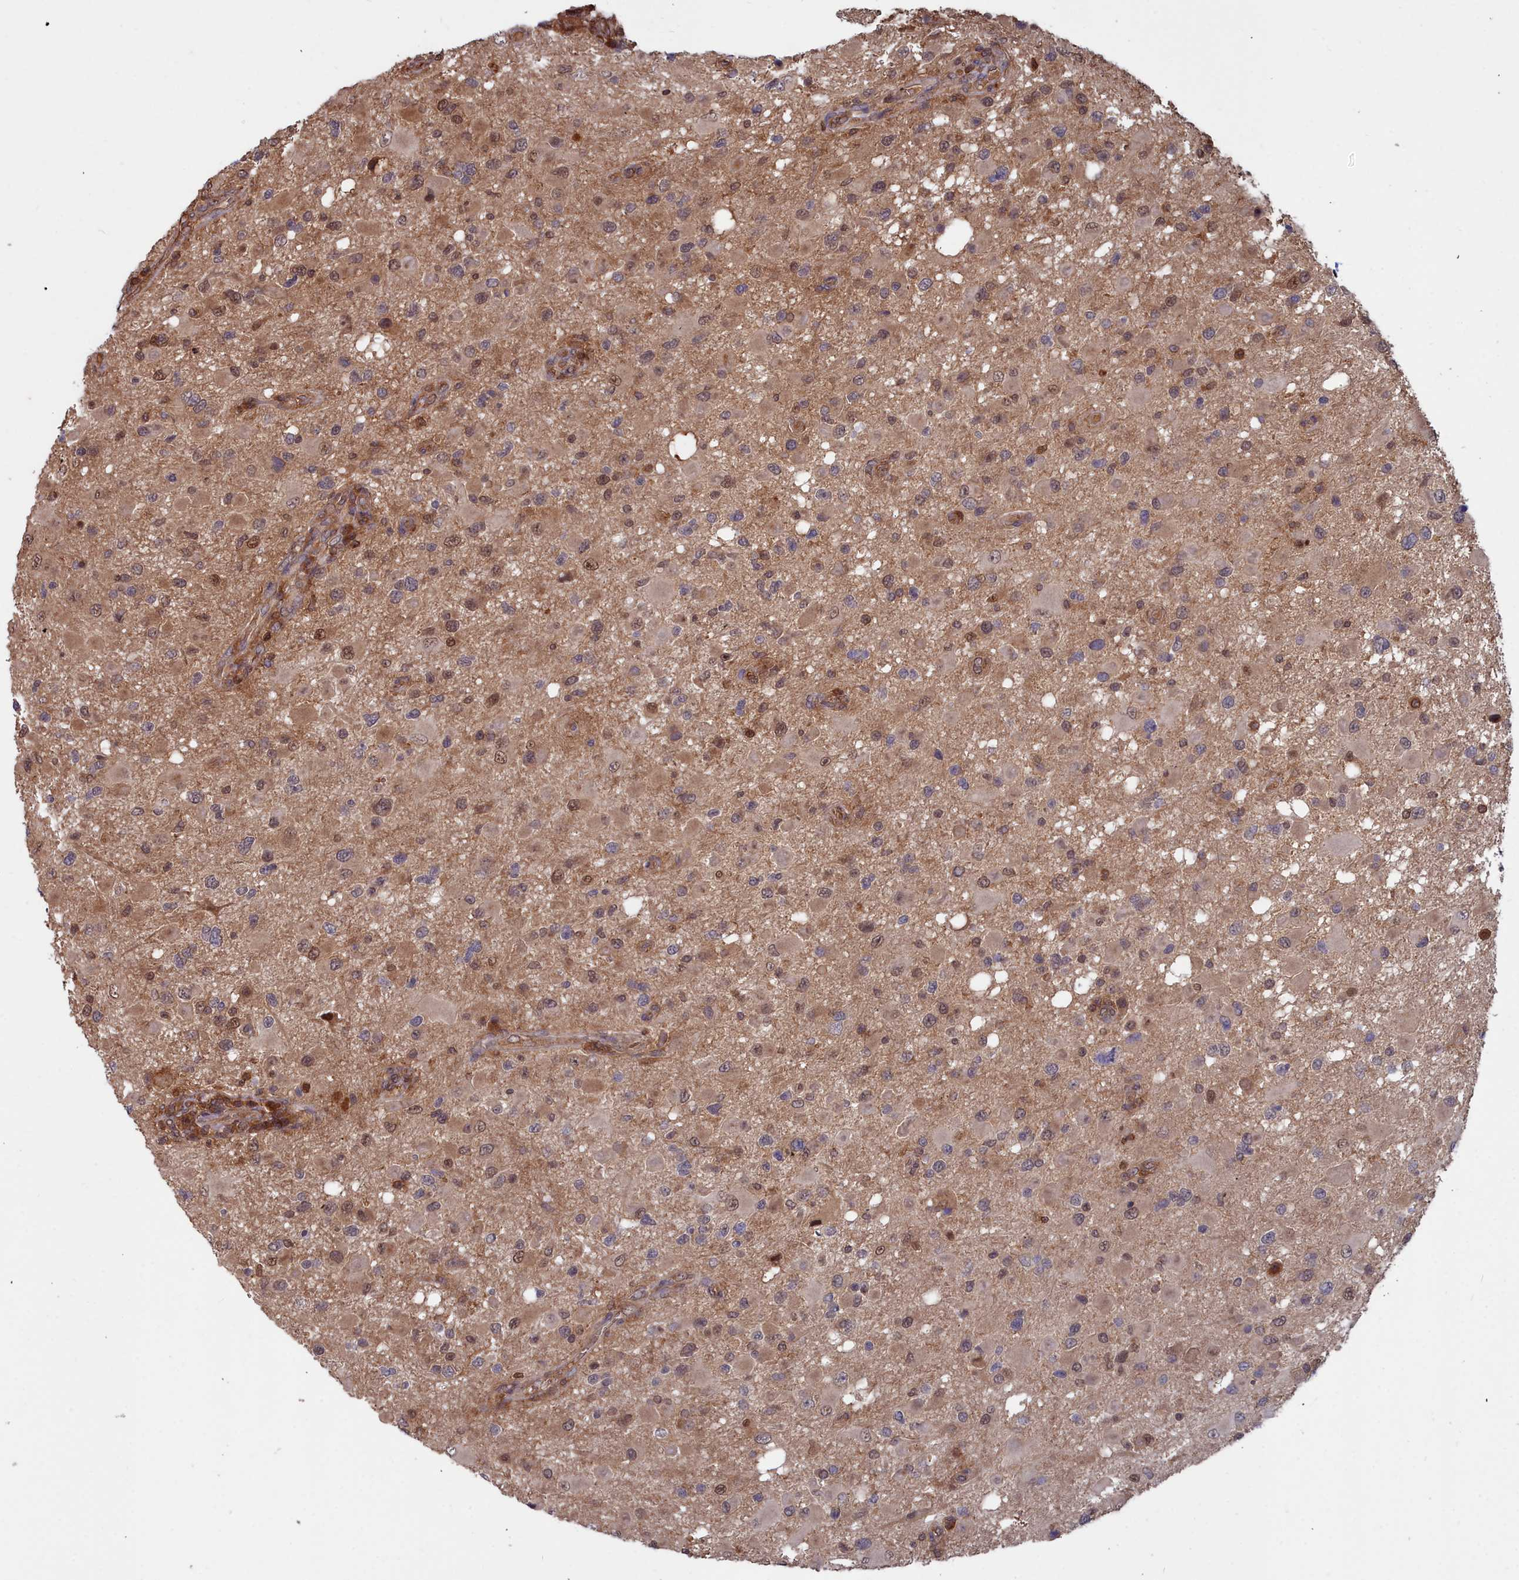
{"staining": {"intensity": "weak", "quantity": ">75%", "location": "cytoplasmic/membranous,nuclear"}, "tissue": "glioma", "cell_type": "Tumor cells", "image_type": "cancer", "snomed": [{"axis": "morphology", "description": "Glioma, malignant, High grade"}, {"axis": "topography", "description": "Brain"}], "caption": "IHC (DAB) staining of glioma displays weak cytoplasmic/membranous and nuclear protein positivity in approximately >75% of tumor cells.", "gene": "GFRA2", "patient": {"sex": "male", "age": 53}}